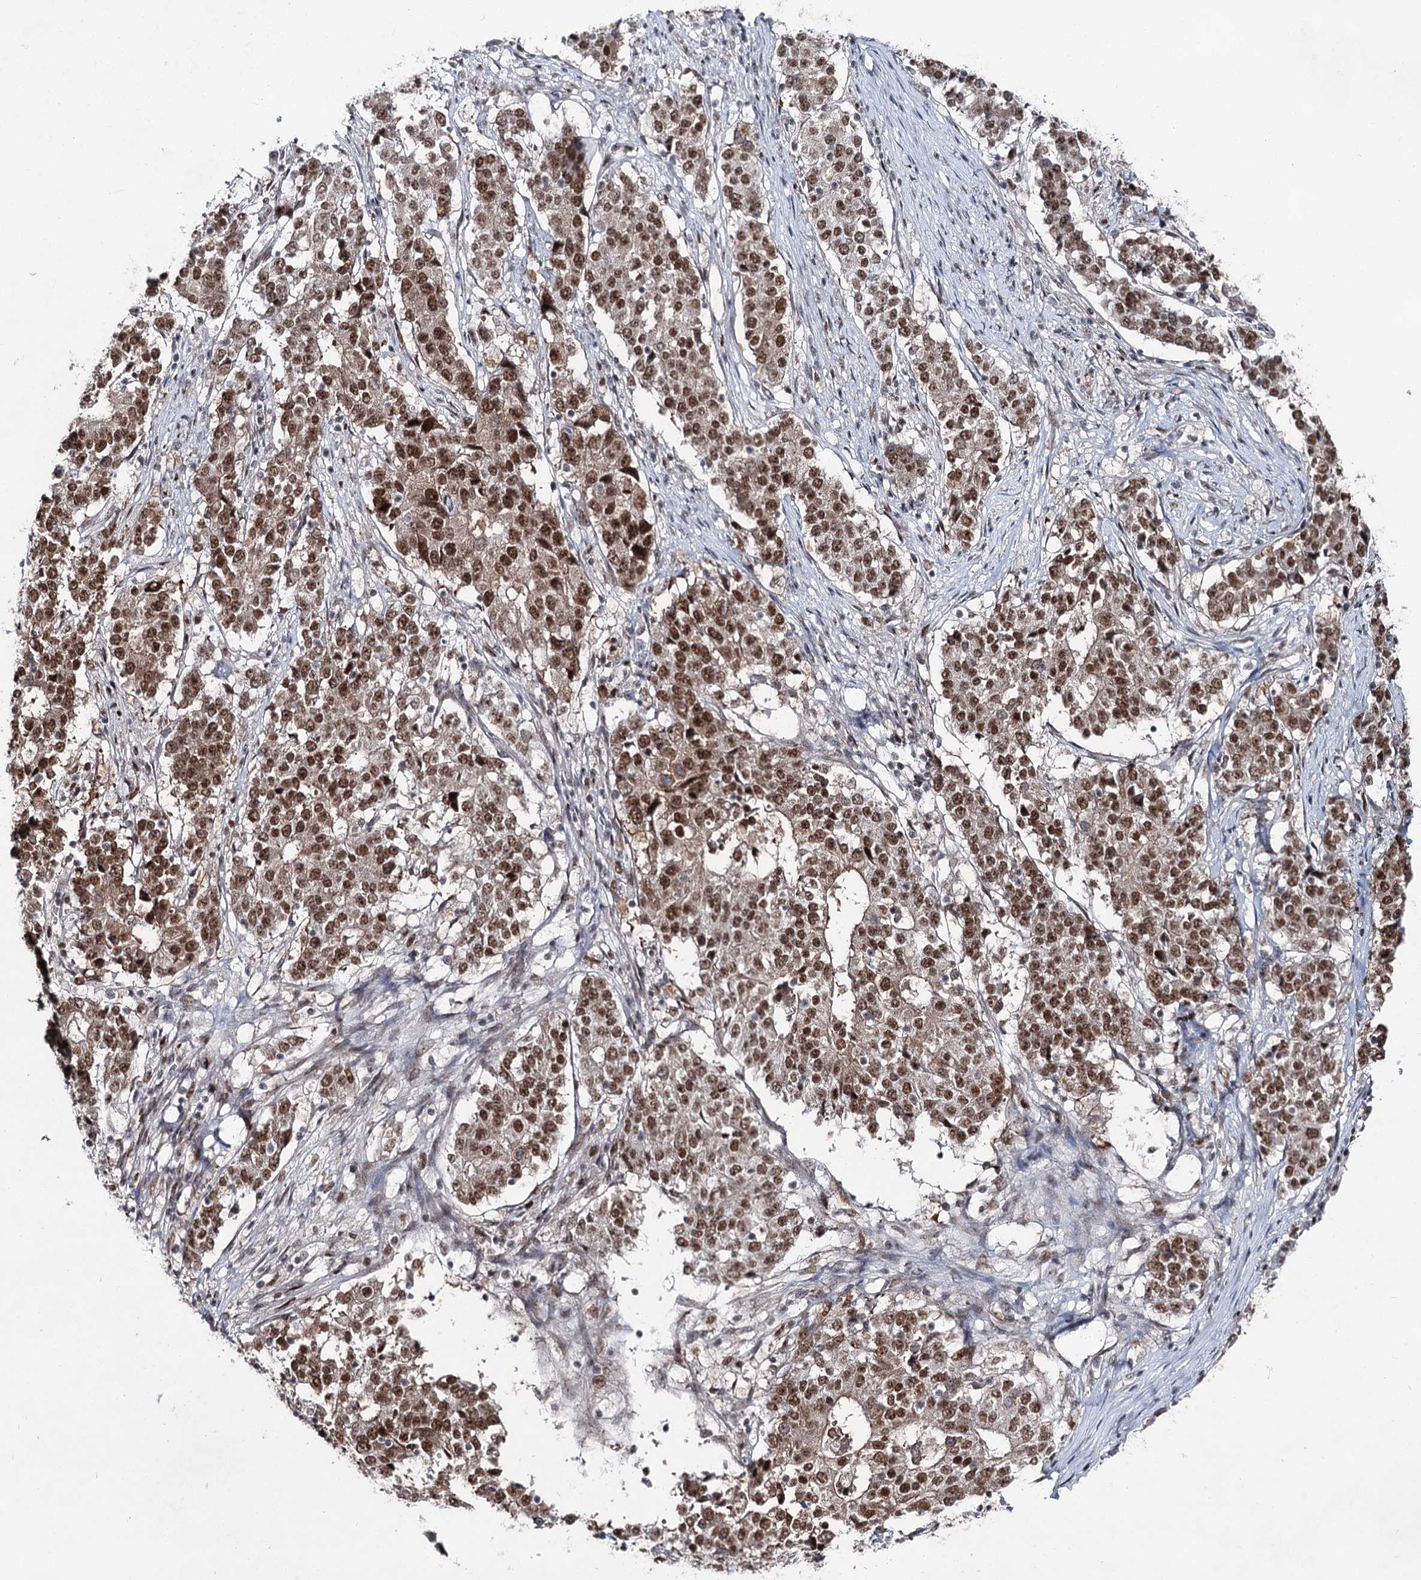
{"staining": {"intensity": "moderate", "quantity": ">75%", "location": "nuclear"}, "tissue": "stomach cancer", "cell_type": "Tumor cells", "image_type": "cancer", "snomed": [{"axis": "morphology", "description": "Adenocarcinoma, NOS"}, {"axis": "topography", "description": "Stomach"}], "caption": "DAB immunohistochemical staining of human stomach cancer (adenocarcinoma) demonstrates moderate nuclear protein staining in approximately >75% of tumor cells. (Stains: DAB in brown, nuclei in blue, Microscopy: brightfield microscopy at high magnification).", "gene": "ZCCHC8", "patient": {"sex": "male", "age": 59}}